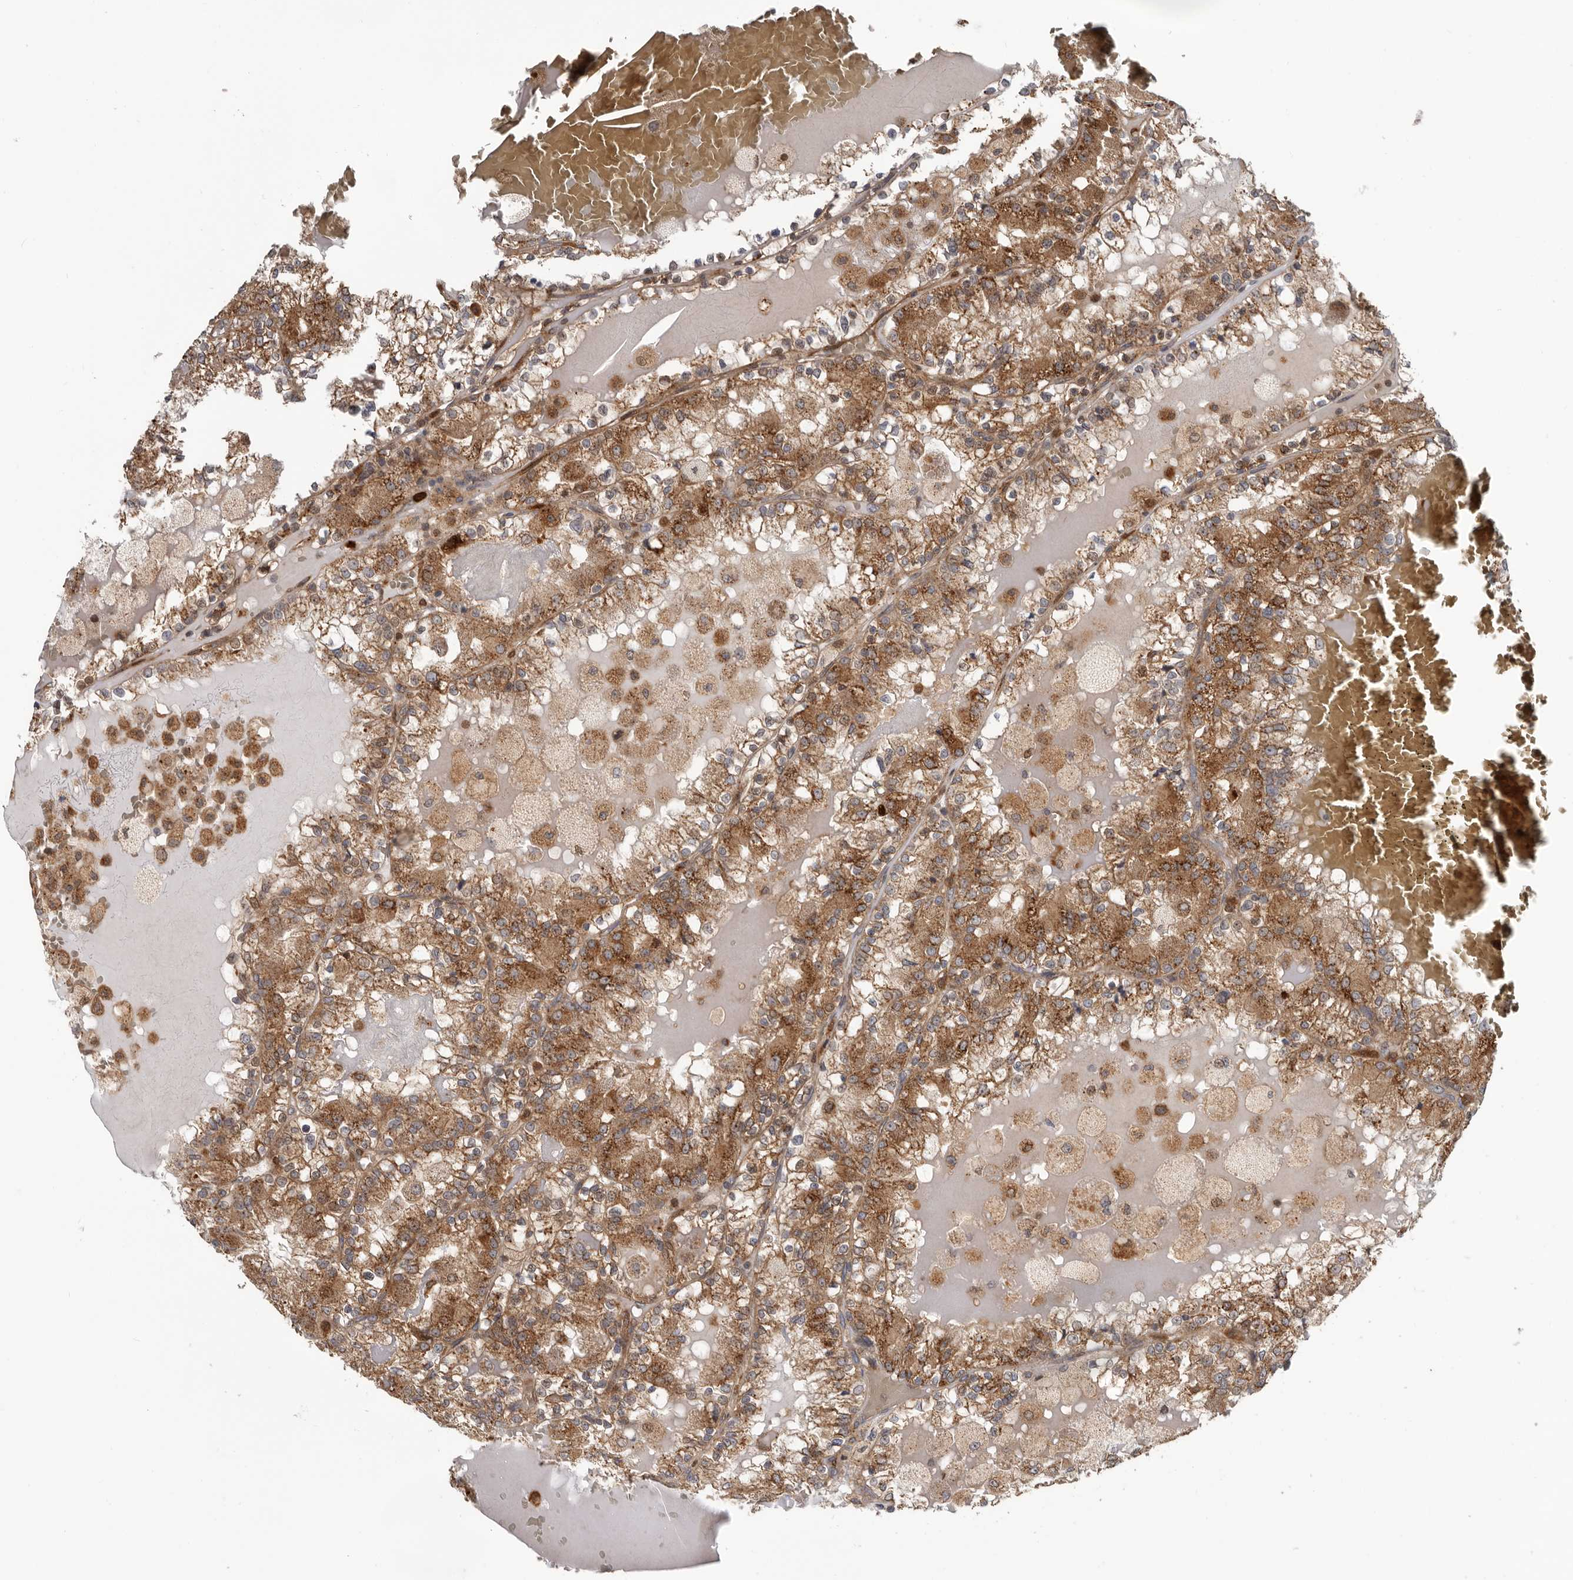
{"staining": {"intensity": "moderate", "quantity": ">75%", "location": "cytoplasmic/membranous"}, "tissue": "renal cancer", "cell_type": "Tumor cells", "image_type": "cancer", "snomed": [{"axis": "morphology", "description": "Adenocarcinoma, NOS"}, {"axis": "topography", "description": "Kidney"}], "caption": "Protein expression analysis of renal adenocarcinoma reveals moderate cytoplasmic/membranous expression in about >75% of tumor cells.", "gene": "FGFR4", "patient": {"sex": "female", "age": 56}}